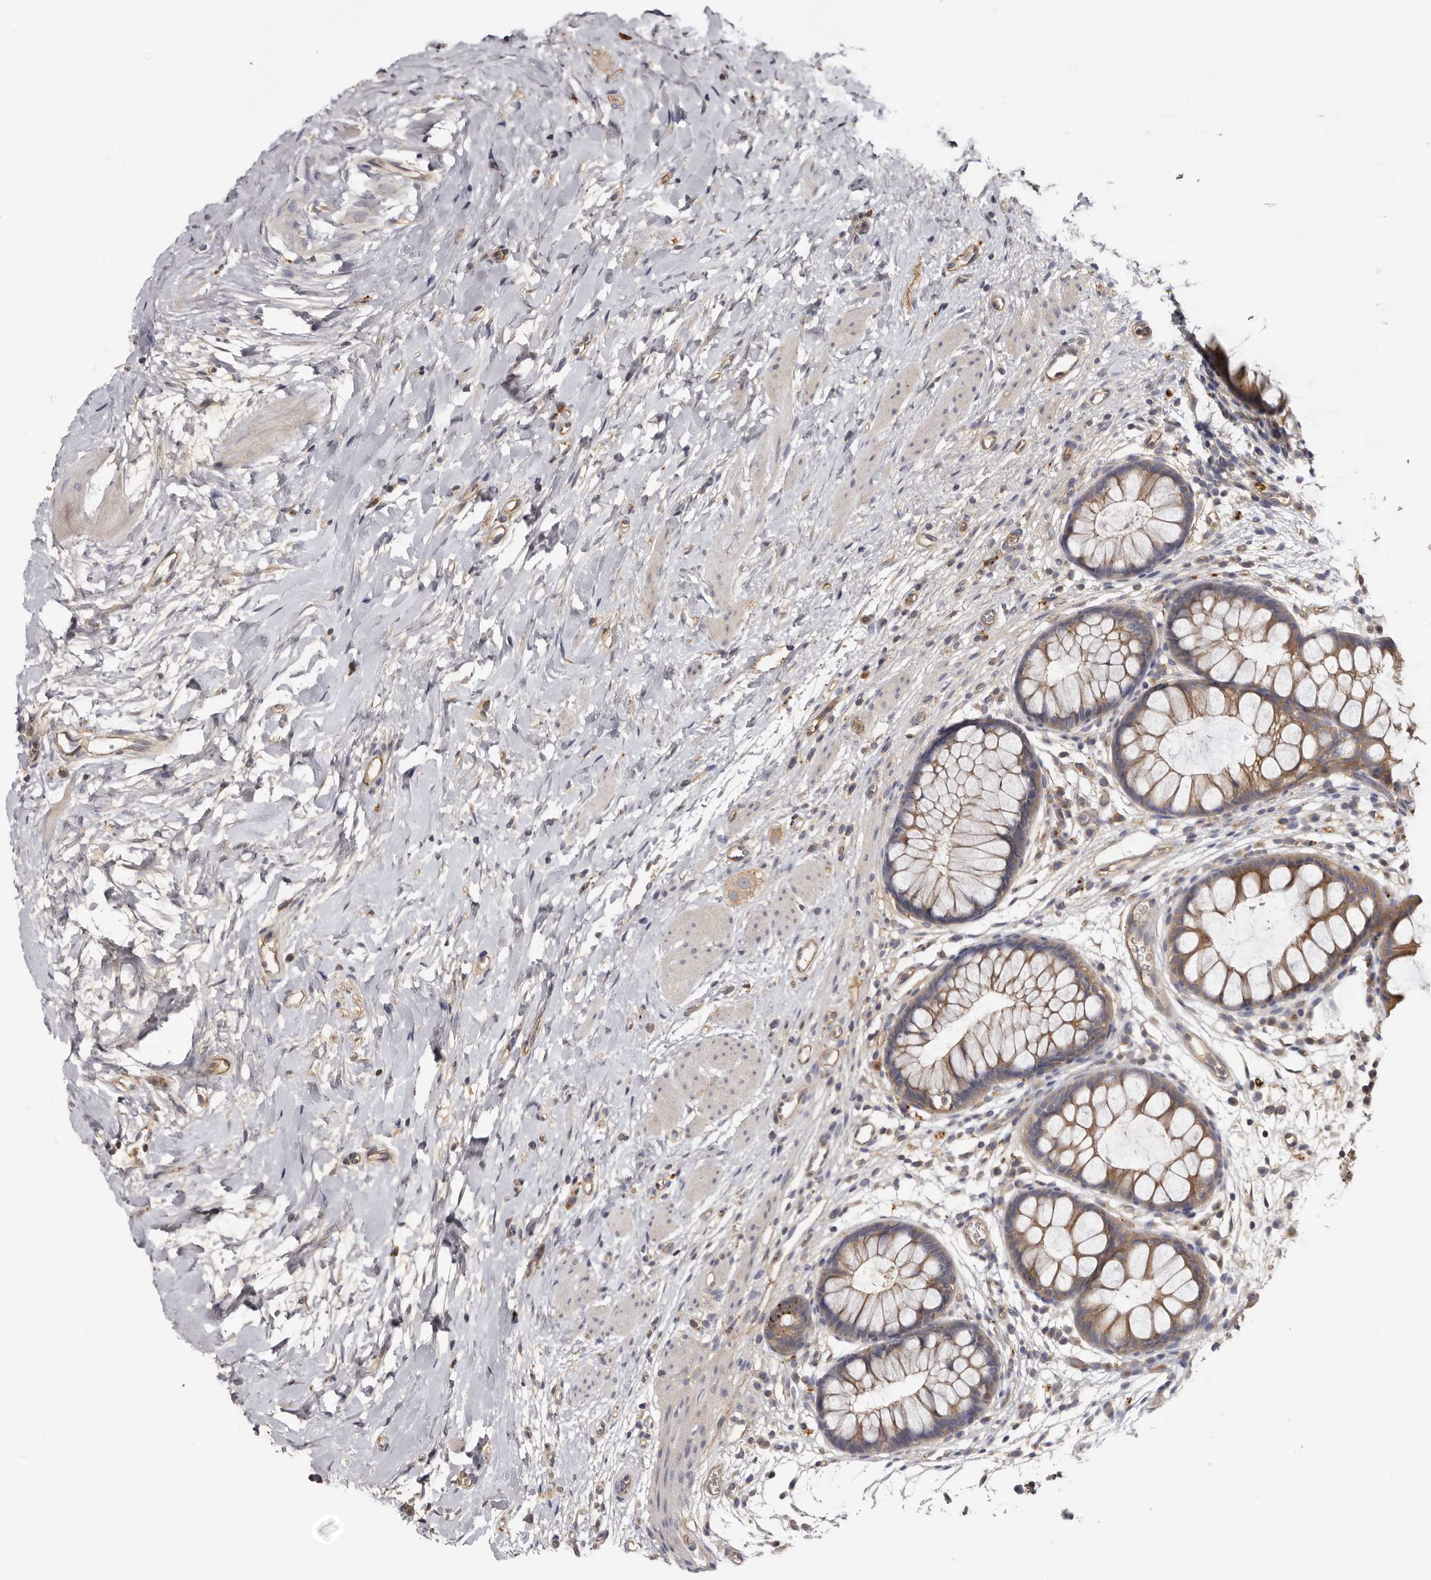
{"staining": {"intensity": "moderate", "quantity": ">75%", "location": "cytoplasmic/membranous"}, "tissue": "colon", "cell_type": "Endothelial cells", "image_type": "normal", "snomed": [{"axis": "morphology", "description": "Normal tissue, NOS"}, {"axis": "topography", "description": "Colon"}], "caption": "Immunohistochemistry staining of normal colon, which reveals medium levels of moderate cytoplasmic/membranous staining in about >75% of endothelial cells indicating moderate cytoplasmic/membranous protein expression. The staining was performed using DAB (3,3'-diaminobenzidine) (brown) for protein detection and nuclei were counterstained in hematoxylin (blue).", "gene": "INKA2", "patient": {"sex": "female", "age": 62}}